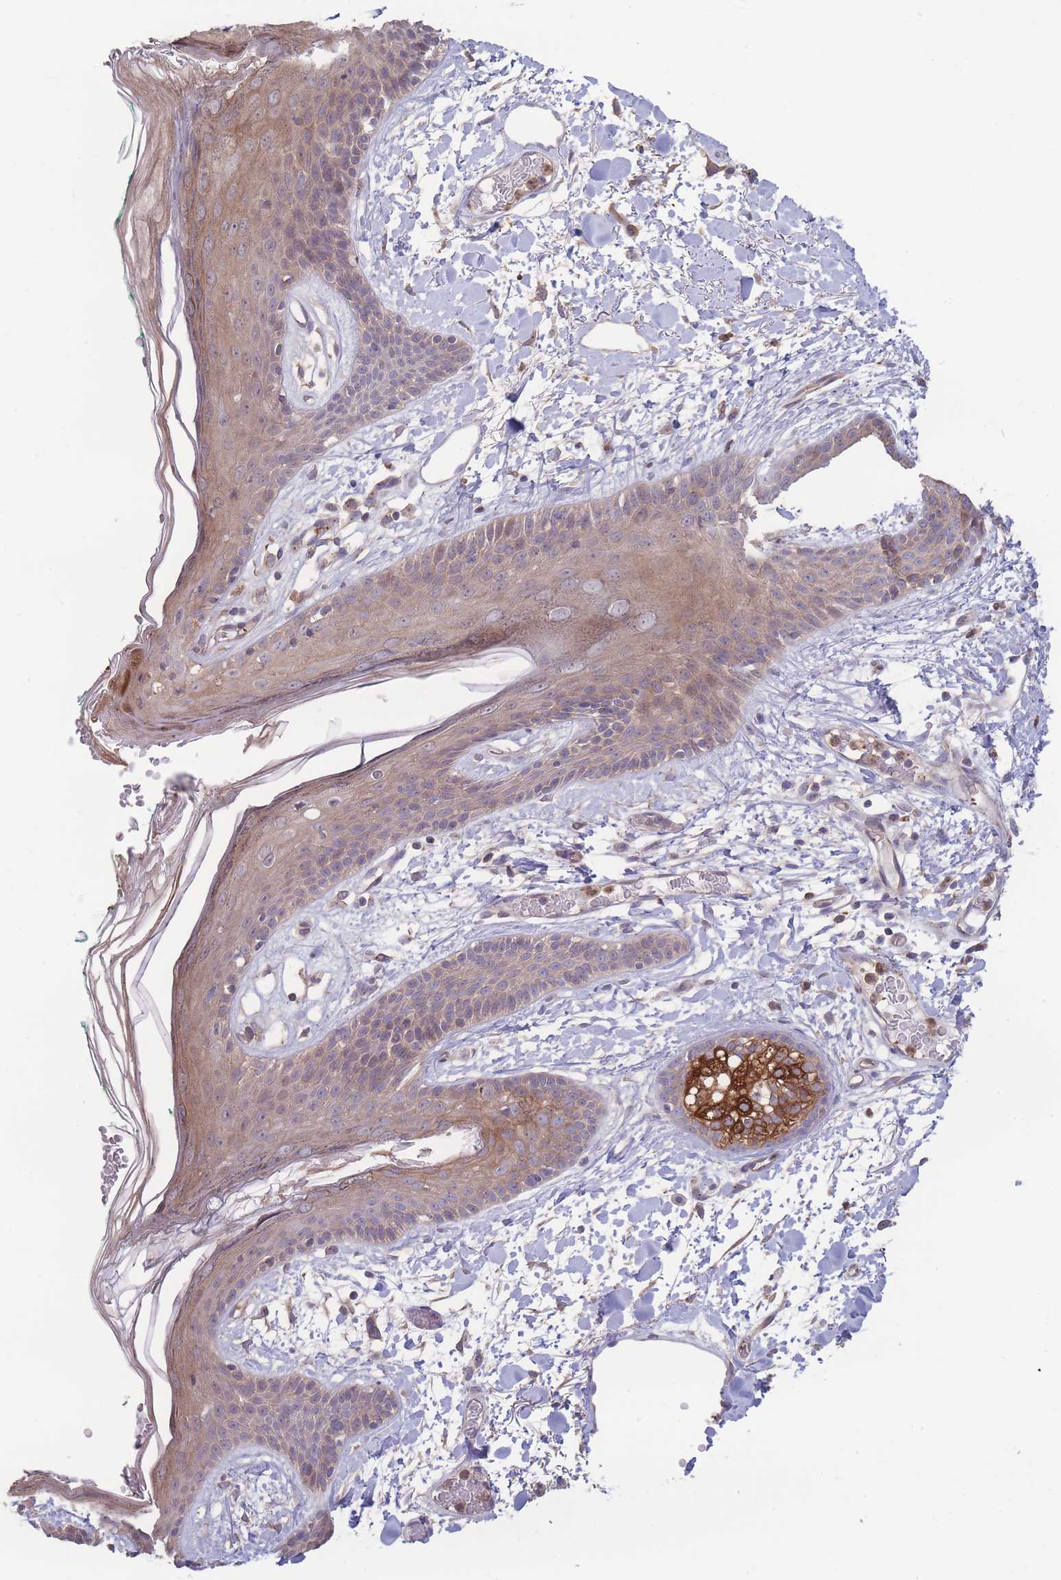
{"staining": {"intensity": "negative", "quantity": "none", "location": "none"}, "tissue": "skin", "cell_type": "Fibroblasts", "image_type": "normal", "snomed": [{"axis": "morphology", "description": "Normal tissue, NOS"}, {"axis": "topography", "description": "Skin"}], "caption": "Micrograph shows no protein positivity in fibroblasts of unremarkable skin.", "gene": "STEAP3", "patient": {"sex": "male", "age": 79}}